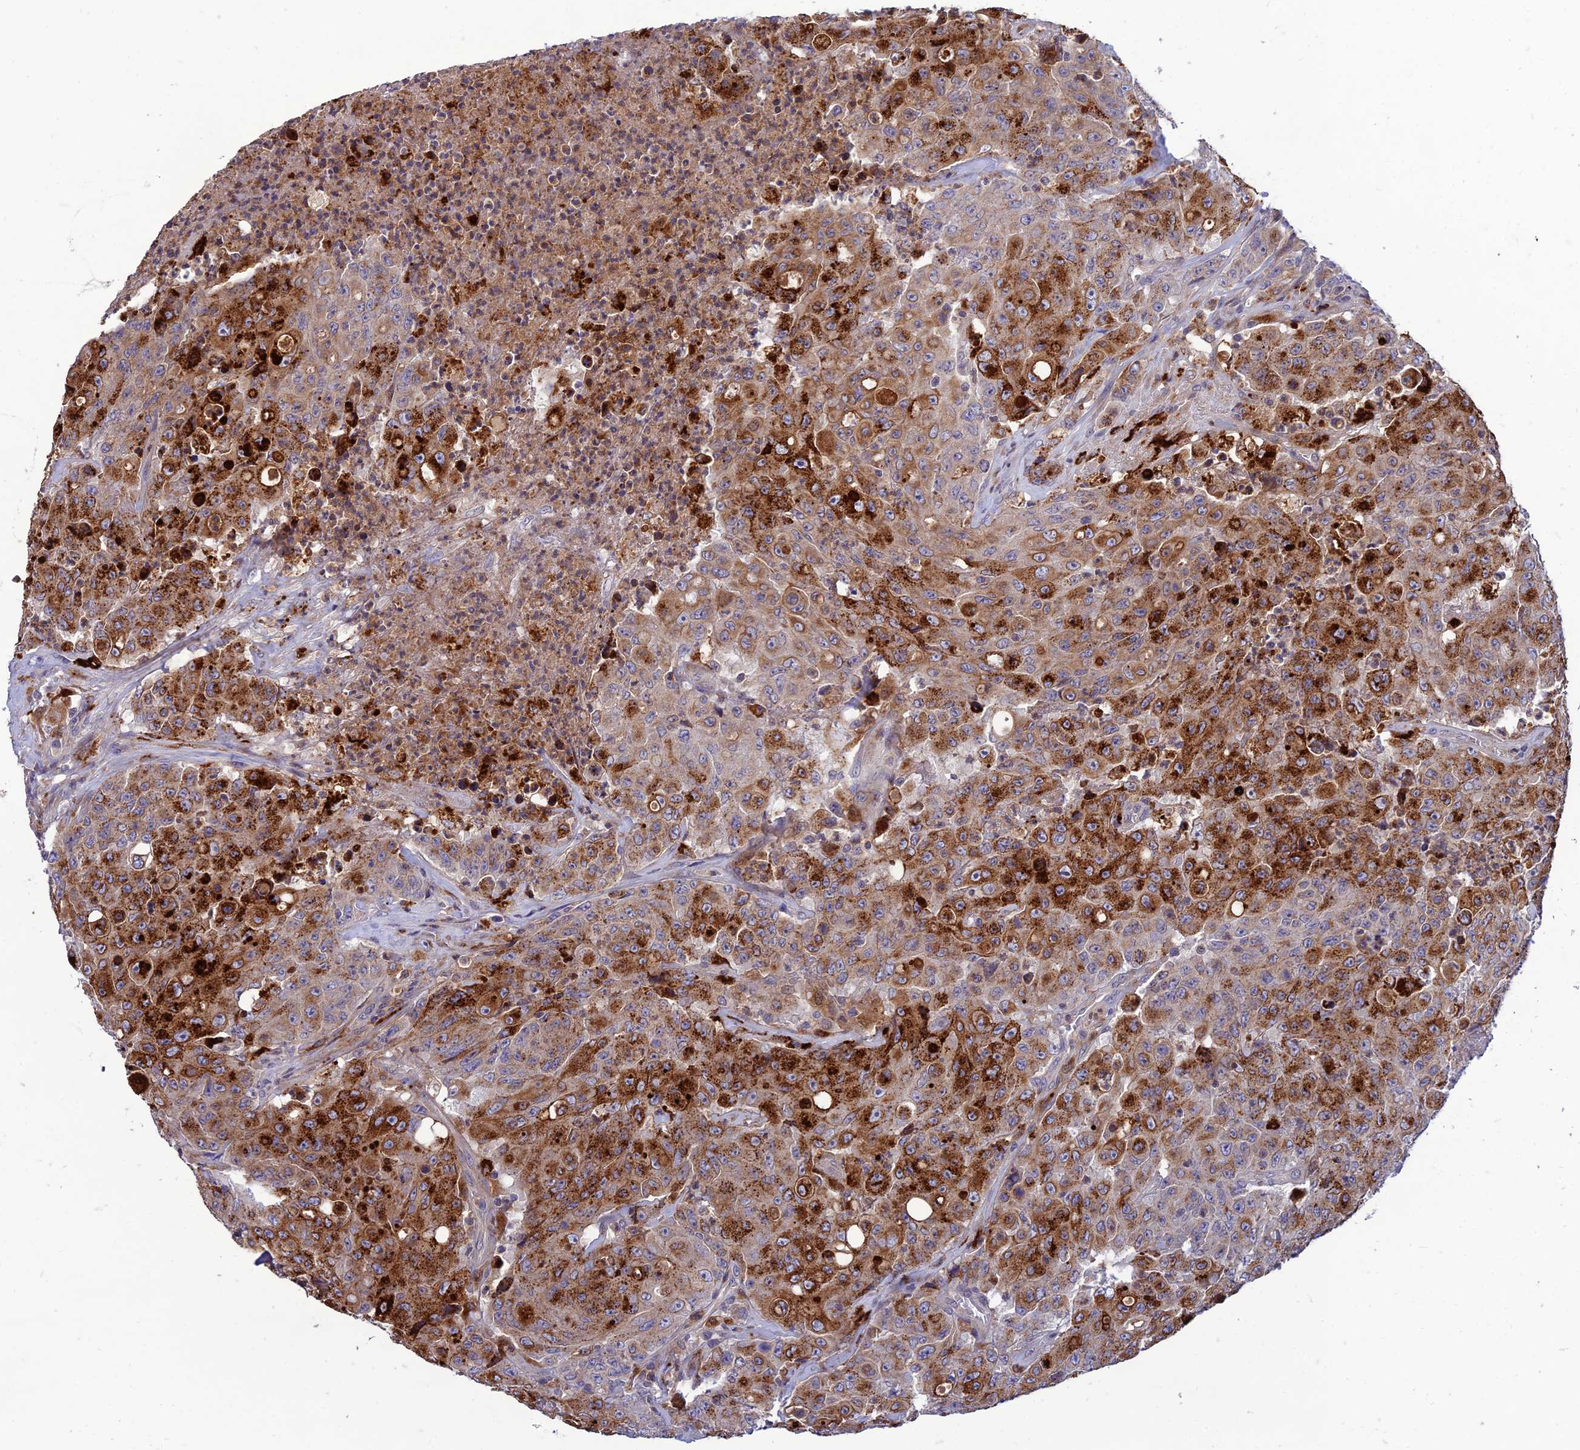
{"staining": {"intensity": "strong", "quantity": "25%-75%", "location": "cytoplasmic/membranous"}, "tissue": "colorectal cancer", "cell_type": "Tumor cells", "image_type": "cancer", "snomed": [{"axis": "morphology", "description": "Adenocarcinoma, NOS"}, {"axis": "topography", "description": "Colon"}], "caption": "Brown immunohistochemical staining in human colorectal cancer shows strong cytoplasmic/membranous expression in about 25%-75% of tumor cells. The staining was performed using DAB to visualize the protein expression in brown, while the nuclei were stained in blue with hematoxylin (Magnification: 20x).", "gene": "IRAK3", "patient": {"sex": "male", "age": 51}}